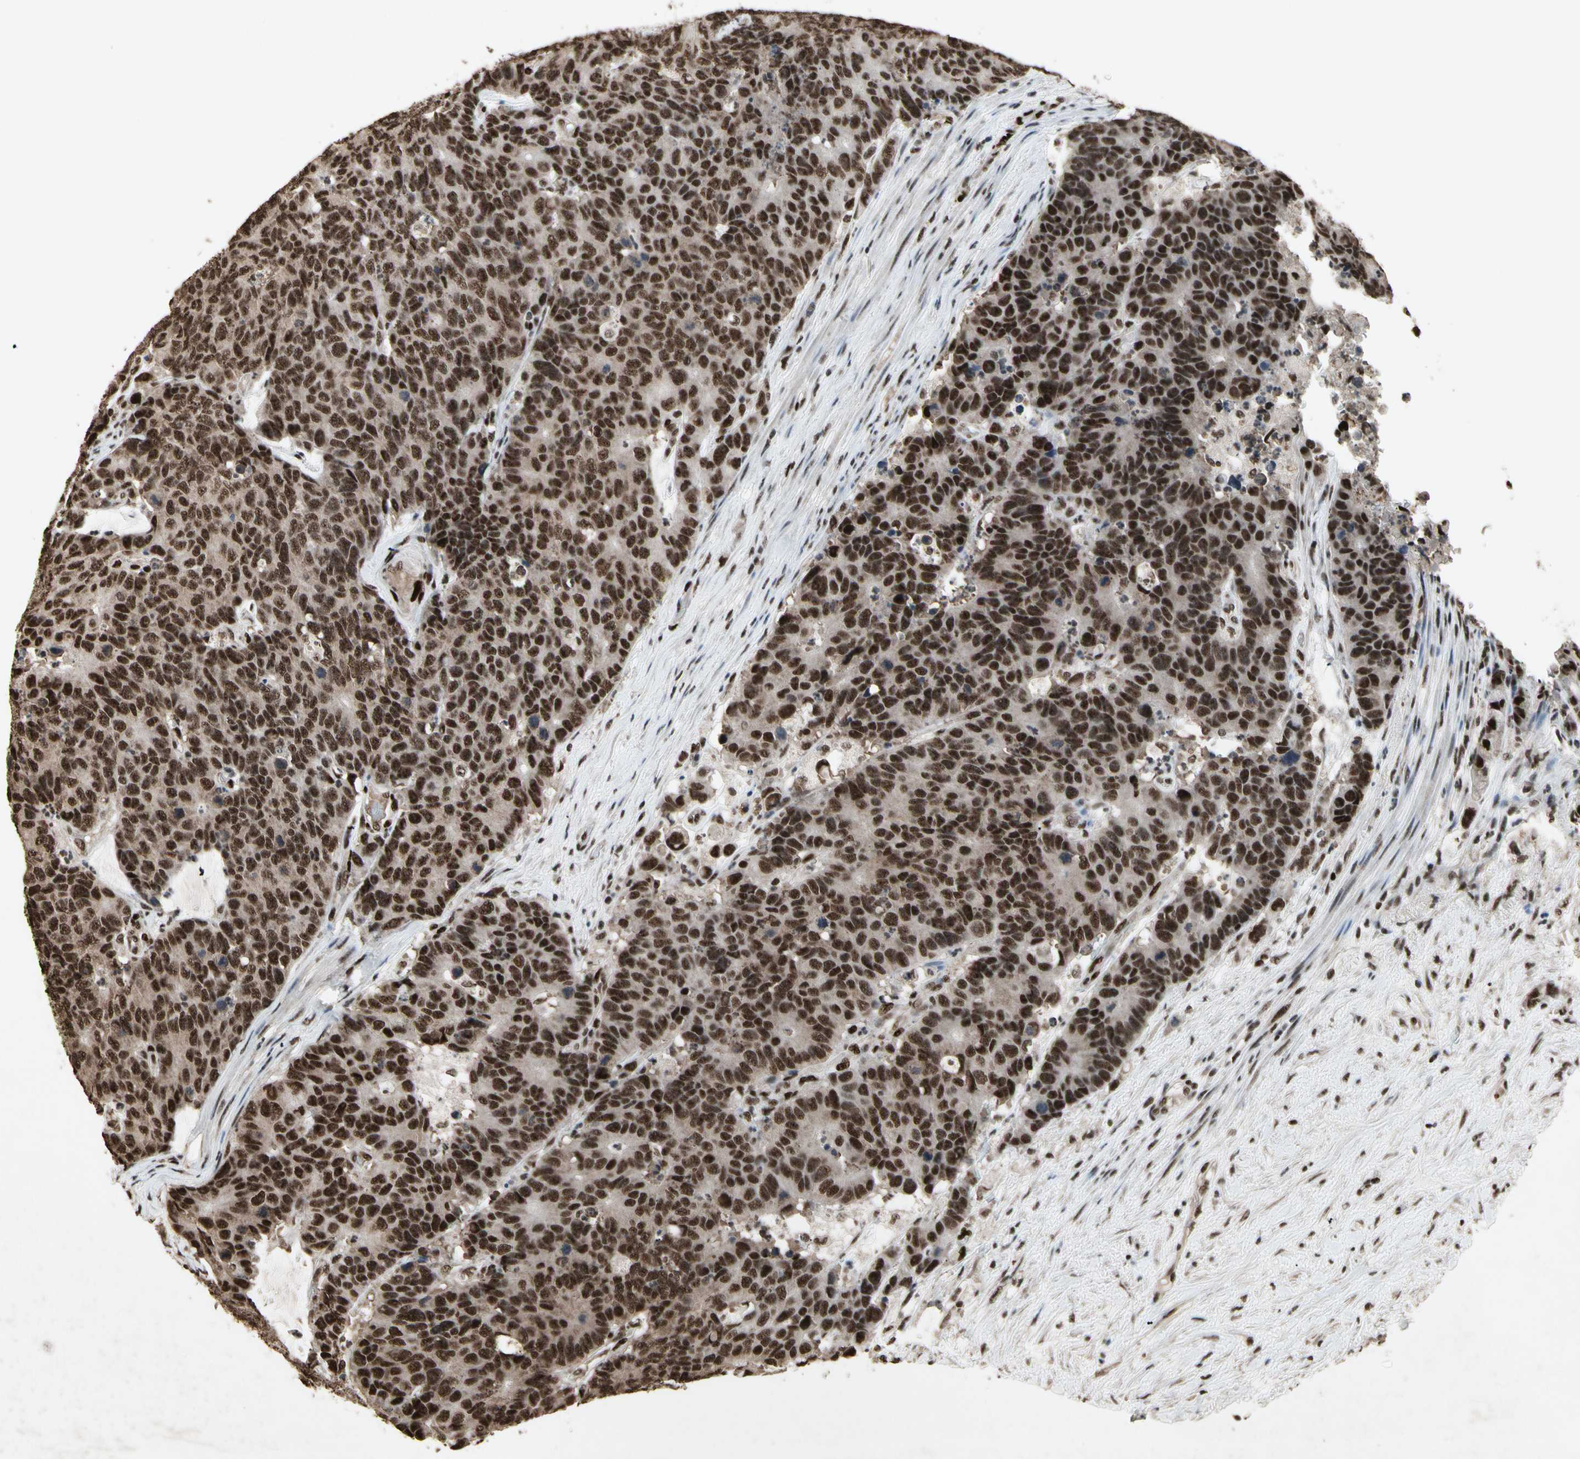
{"staining": {"intensity": "strong", "quantity": ">75%", "location": "nuclear"}, "tissue": "colorectal cancer", "cell_type": "Tumor cells", "image_type": "cancer", "snomed": [{"axis": "morphology", "description": "Adenocarcinoma, NOS"}, {"axis": "topography", "description": "Colon"}], "caption": "The micrograph reveals a brown stain indicating the presence of a protein in the nuclear of tumor cells in colorectal adenocarcinoma. The staining is performed using DAB brown chromogen to label protein expression. The nuclei are counter-stained blue using hematoxylin.", "gene": "TBX2", "patient": {"sex": "female", "age": 86}}